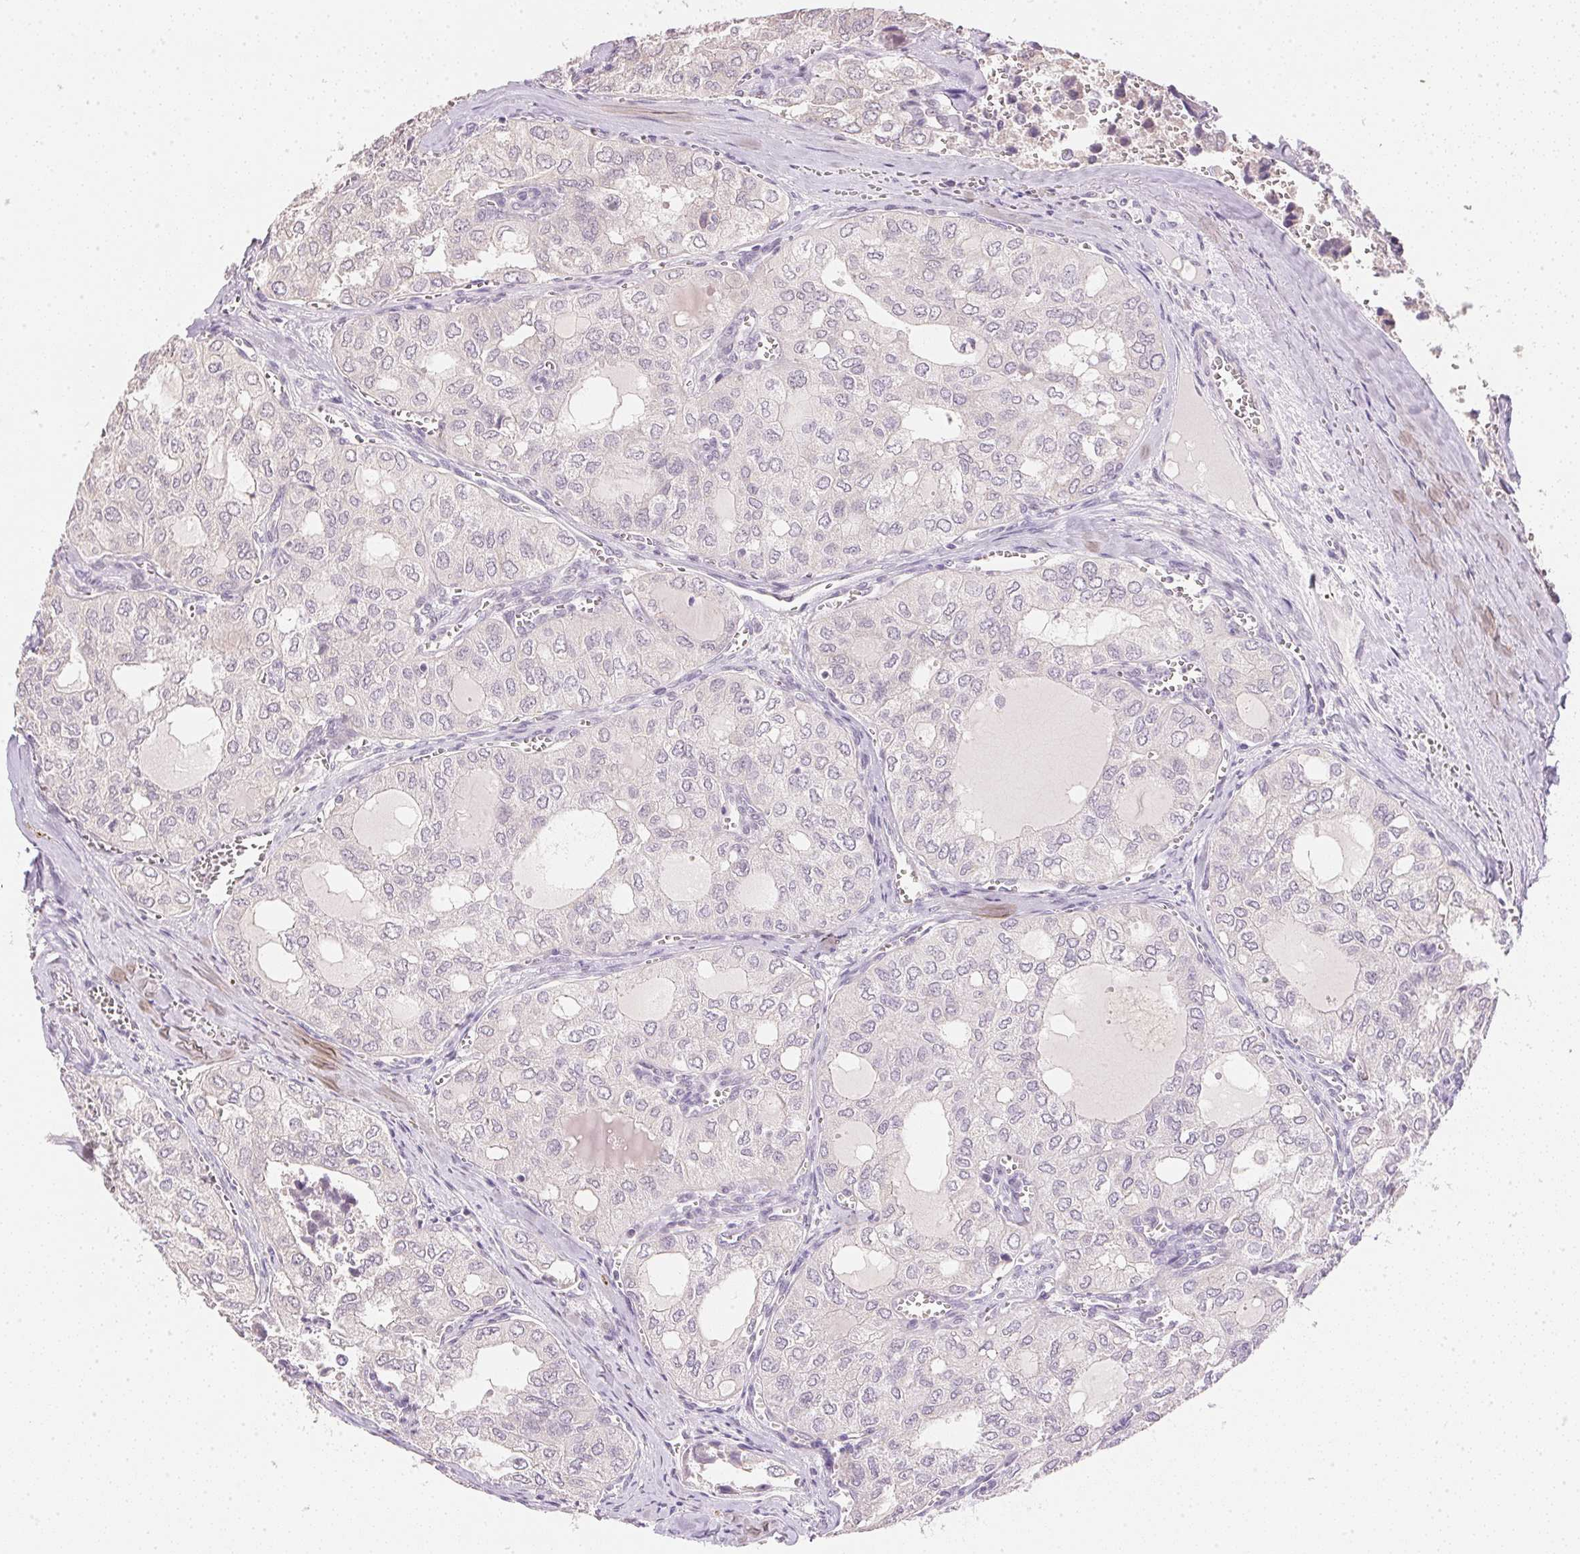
{"staining": {"intensity": "negative", "quantity": "none", "location": "none"}, "tissue": "thyroid cancer", "cell_type": "Tumor cells", "image_type": "cancer", "snomed": [{"axis": "morphology", "description": "Follicular adenoma carcinoma, NOS"}, {"axis": "topography", "description": "Thyroid gland"}], "caption": "Histopathology image shows no significant protein expression in tumor cells of follicular adenoma carcinoma (thyroid).", "gene": "DHCR24", "patient": {"sex": "male", "age": 75}}